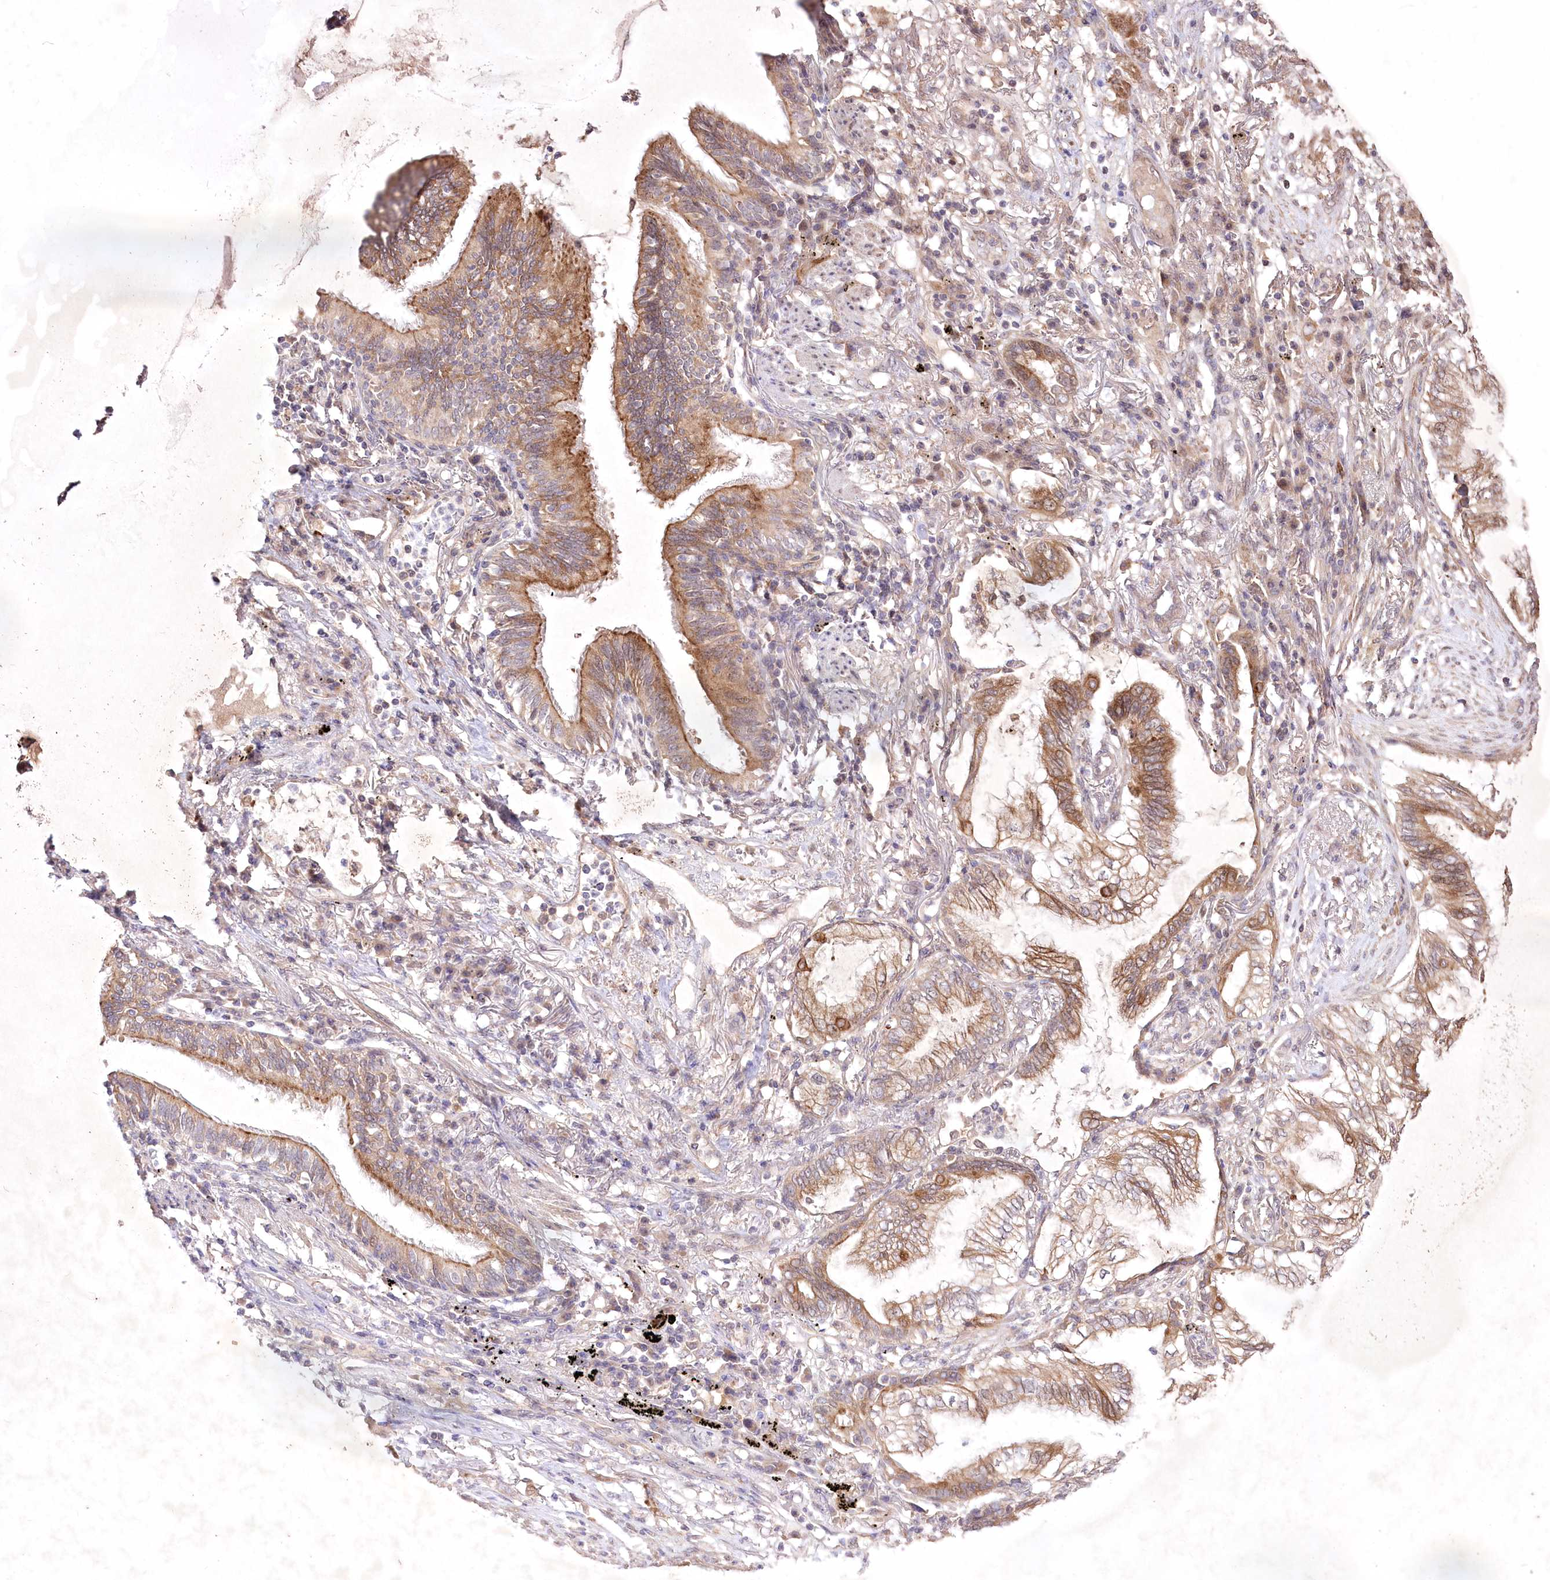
{"staining": {"intensity": "moderate", "quantity": ">75%", "location": "cytoplasmic/membranous"}, "tissue": "lung cancer", "cell_type": "Tumor cells", "image_type": "cancer", "snomed": [{"axis": "morphology", "description": "Adenocarcinoma, NOS"}, {"axis": "topography", "description": "Lung"}], "caption": "The immunohistochemical stain labels moderate cytoplasmic/membranous expression in tumor cells of lung adenocarcinoma tissue.", "gene": "HELT", "patient": {"sex": "female", "age": 70}}